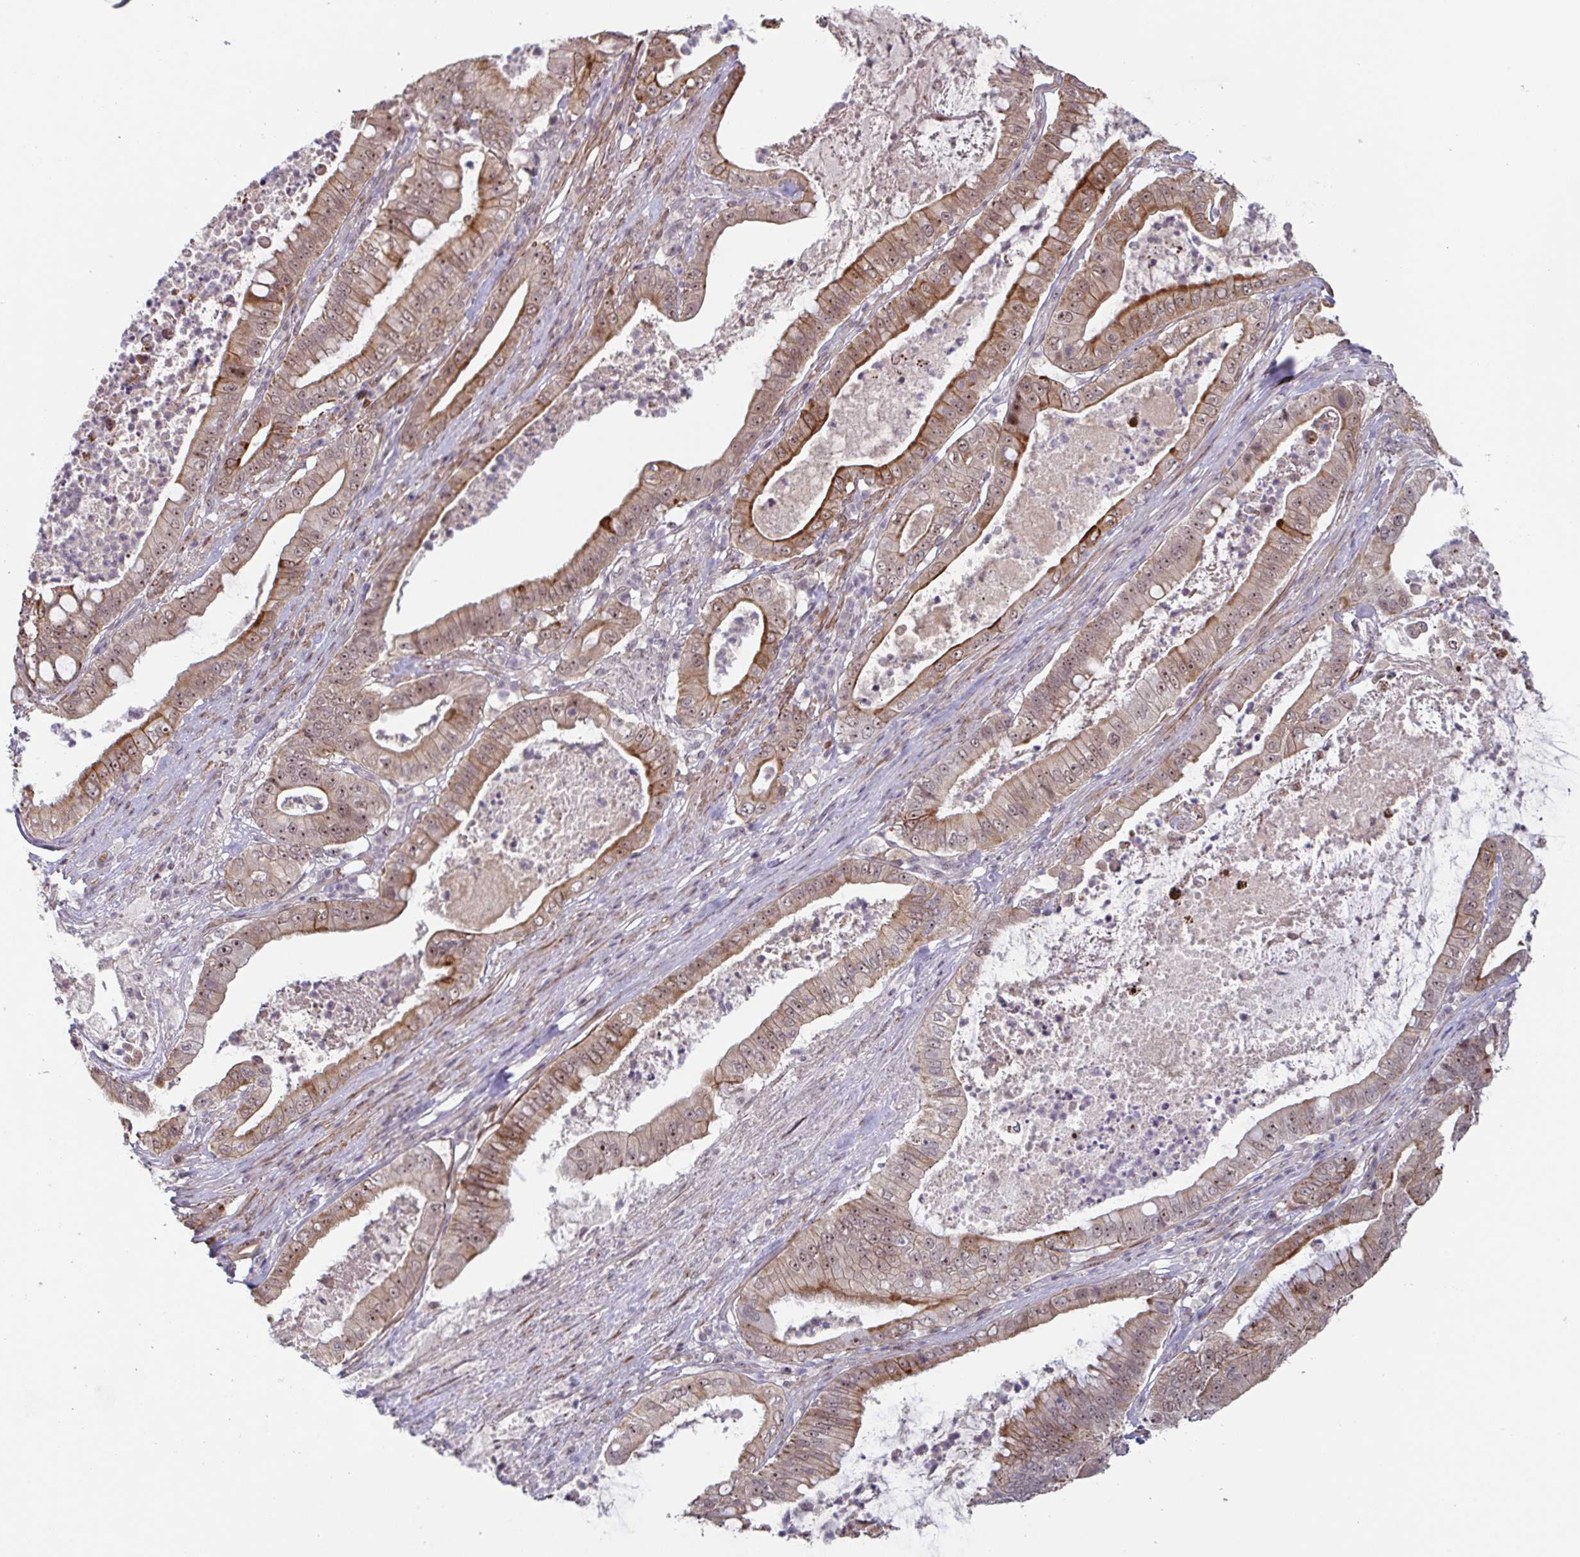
{"staining": {"intensity": "moderate", "quantity": ">75%", "location": "cytoplasmic/membranous,nuclear"}, "tissue": "pancreatic cancer", "cell_type": "Tumor cells", "image_type": "cancer", "snomed": [{"axis": "morphology", "description": "Adenocarcinoma, NOS"}, {"axis": "topography", "description": "Pancreas"}], "caption": "This photomicrograph demonstrates immunohistochemistry staining of human pancreatic cancer, with medium moderate cytoplasmic/membranous and nuclear expression in approximately >75% of tumor cells.", "gene": "NLRP13", "patient": {"sex": "male", "age": 71}}